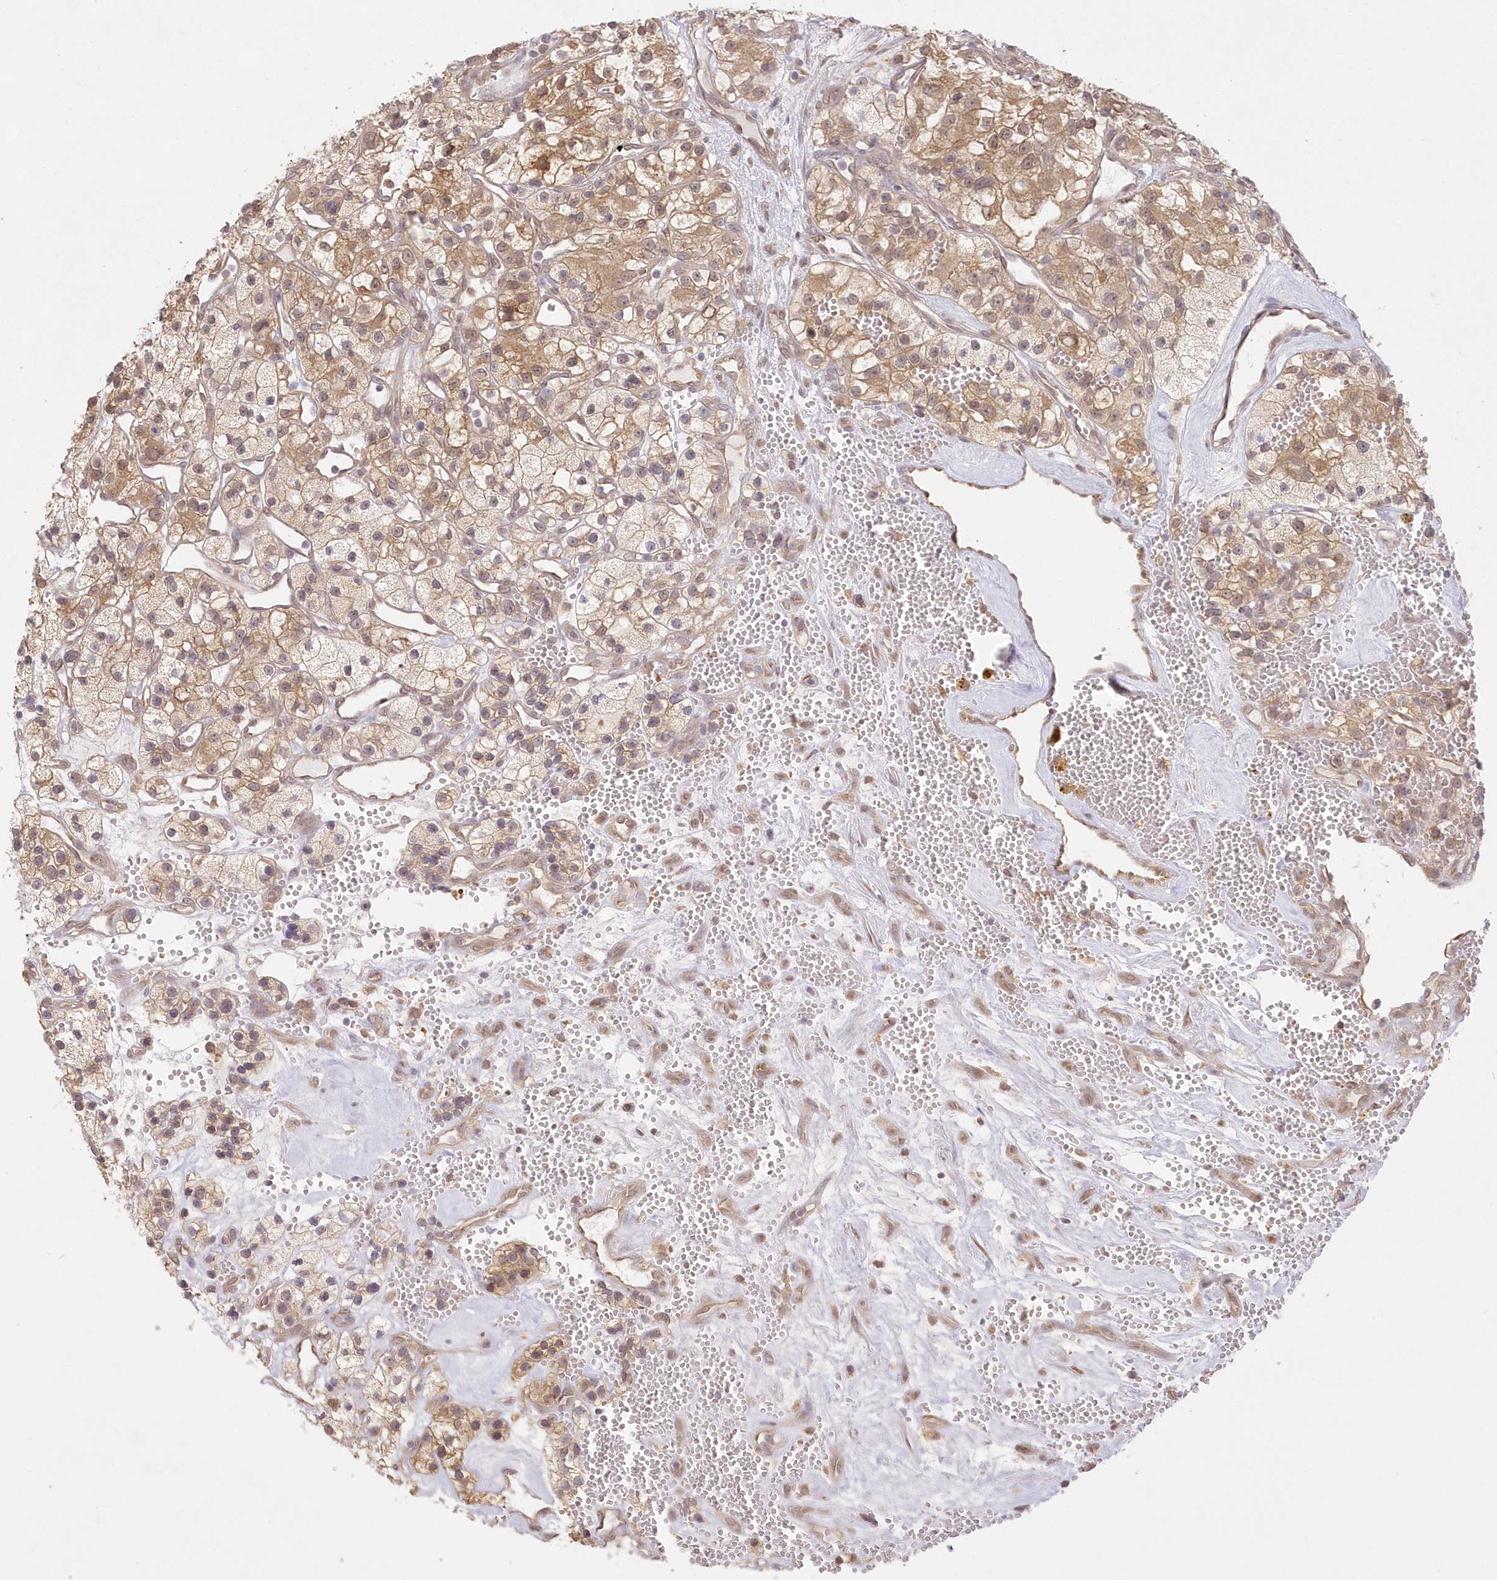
{"staining": {"intensity": "moderate", "quantity": ">75%", "location": "cytoplasmic/membranous"}, "tissue": "renal cancer", "cell_type": "Tumor cells", "image_type": "cancer", "snomed": [{"axis": "morphology", "description": "Adenocarcinoma, NOS"}, {"axis": "topography", "description": "Kidney"}], "caption": "A brown stain highlights moderate cytoplasmic/membranous expression of a protein in human renal cancer (adenocarcinoma) tumor cells.", "gene": "RNPEP", "patient": {"sex": "female", "age": 57}}